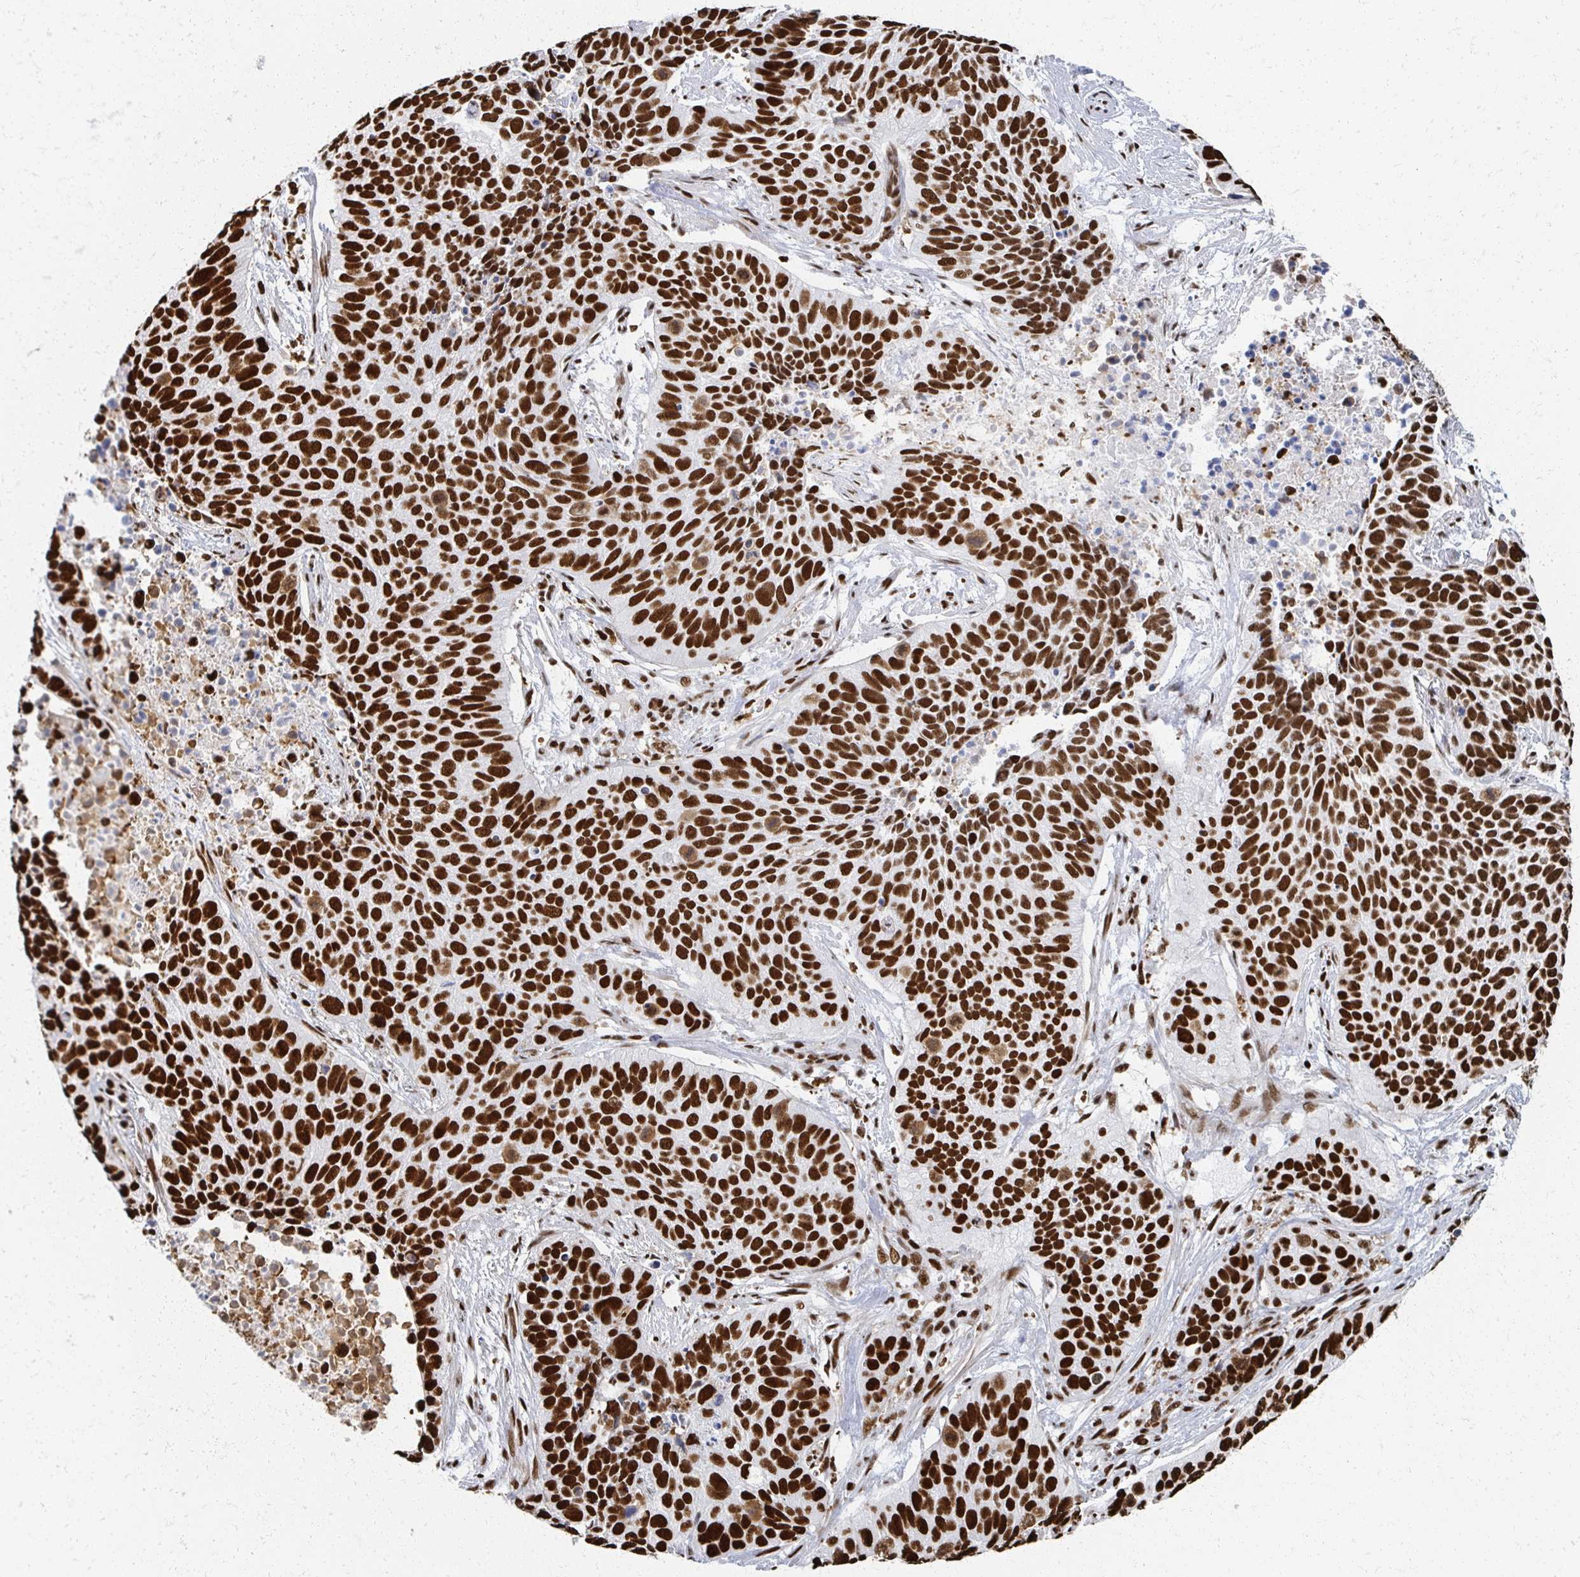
{"staining": {"intensity": "strong", "quantity": ">75%", "location": "nuclear"}, "tissue": "lung cancer", "cell_type": "Tumor cells", "image_type": "cancer", "snomed": [{"axis": "morphology", "description": "Squamous cell carcinoma, NOS"}, {"axis": "topography", "description": "Lung"}], "caption": "DAB (3,3'-diaminobenzidine) immunohistochemical staining of squamous cell carcinoma (lung) demonstrates strong nuclear protein staining in about >75% of tumor cells.", "gene": "RBBP7", "patient": {"sex": "male", "age": 62}}